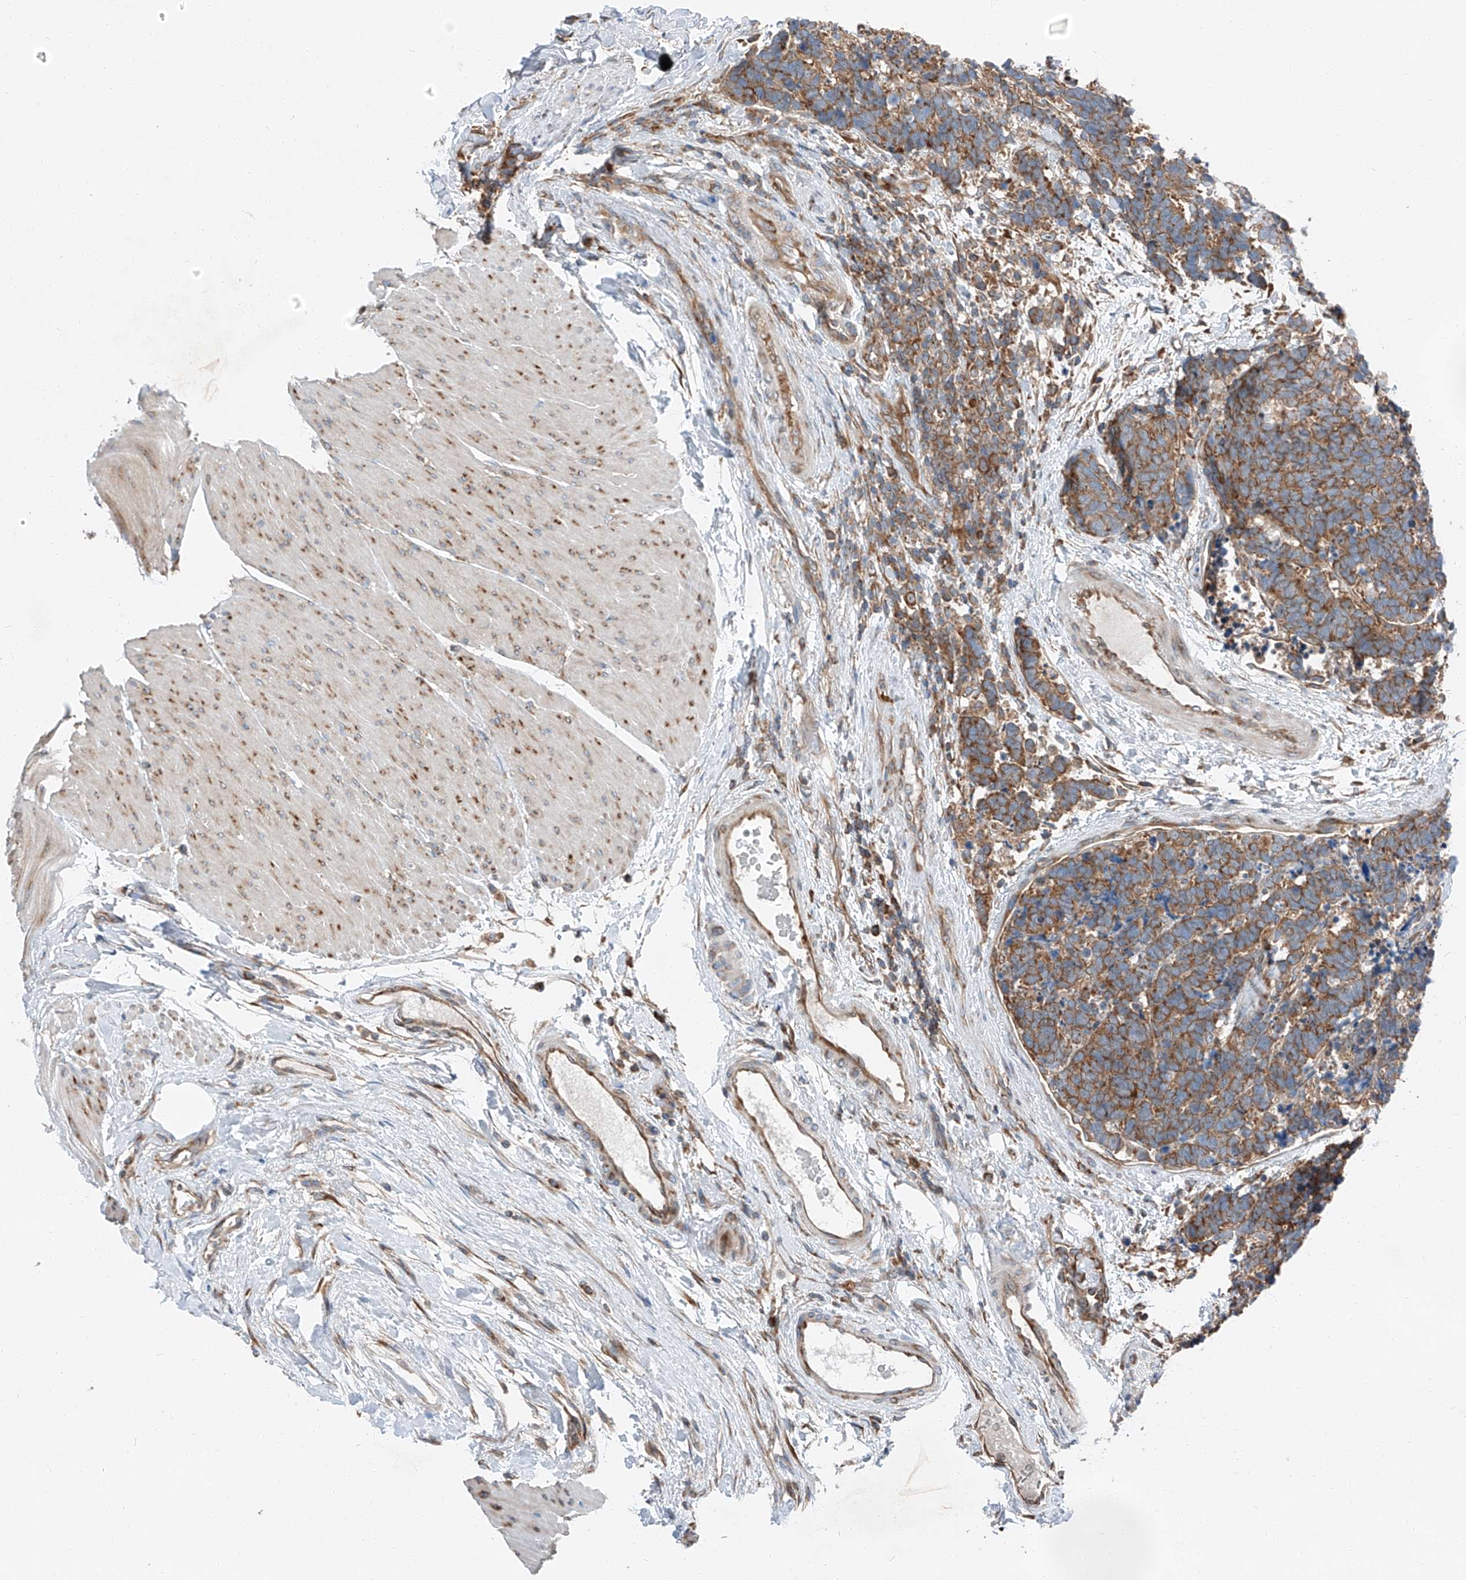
{"staining": {"intensity": "strong", "quantity": ">75%", "location": "cytoplasmic/membranous"}, "tissue": "carcinoid", "cell_type": "Tumor cells", "image_type": "cancer", "snomed": [{"axis": "morphology", "description": "Carcinoma, NOS"}, {"axis": "morphology", "description": "Carcinoid, malignant, NOS"}, {"axis": "topography", "description": "Urinary bladder"}], "caption": "DAB immunohistochemical staining of human carcinoma shows strong cytoplasmic/membranous protein positivity in about >75% of tumor cells.", "gene": "ZC3H15", "patient": {"sex": "male", "age": 57}}